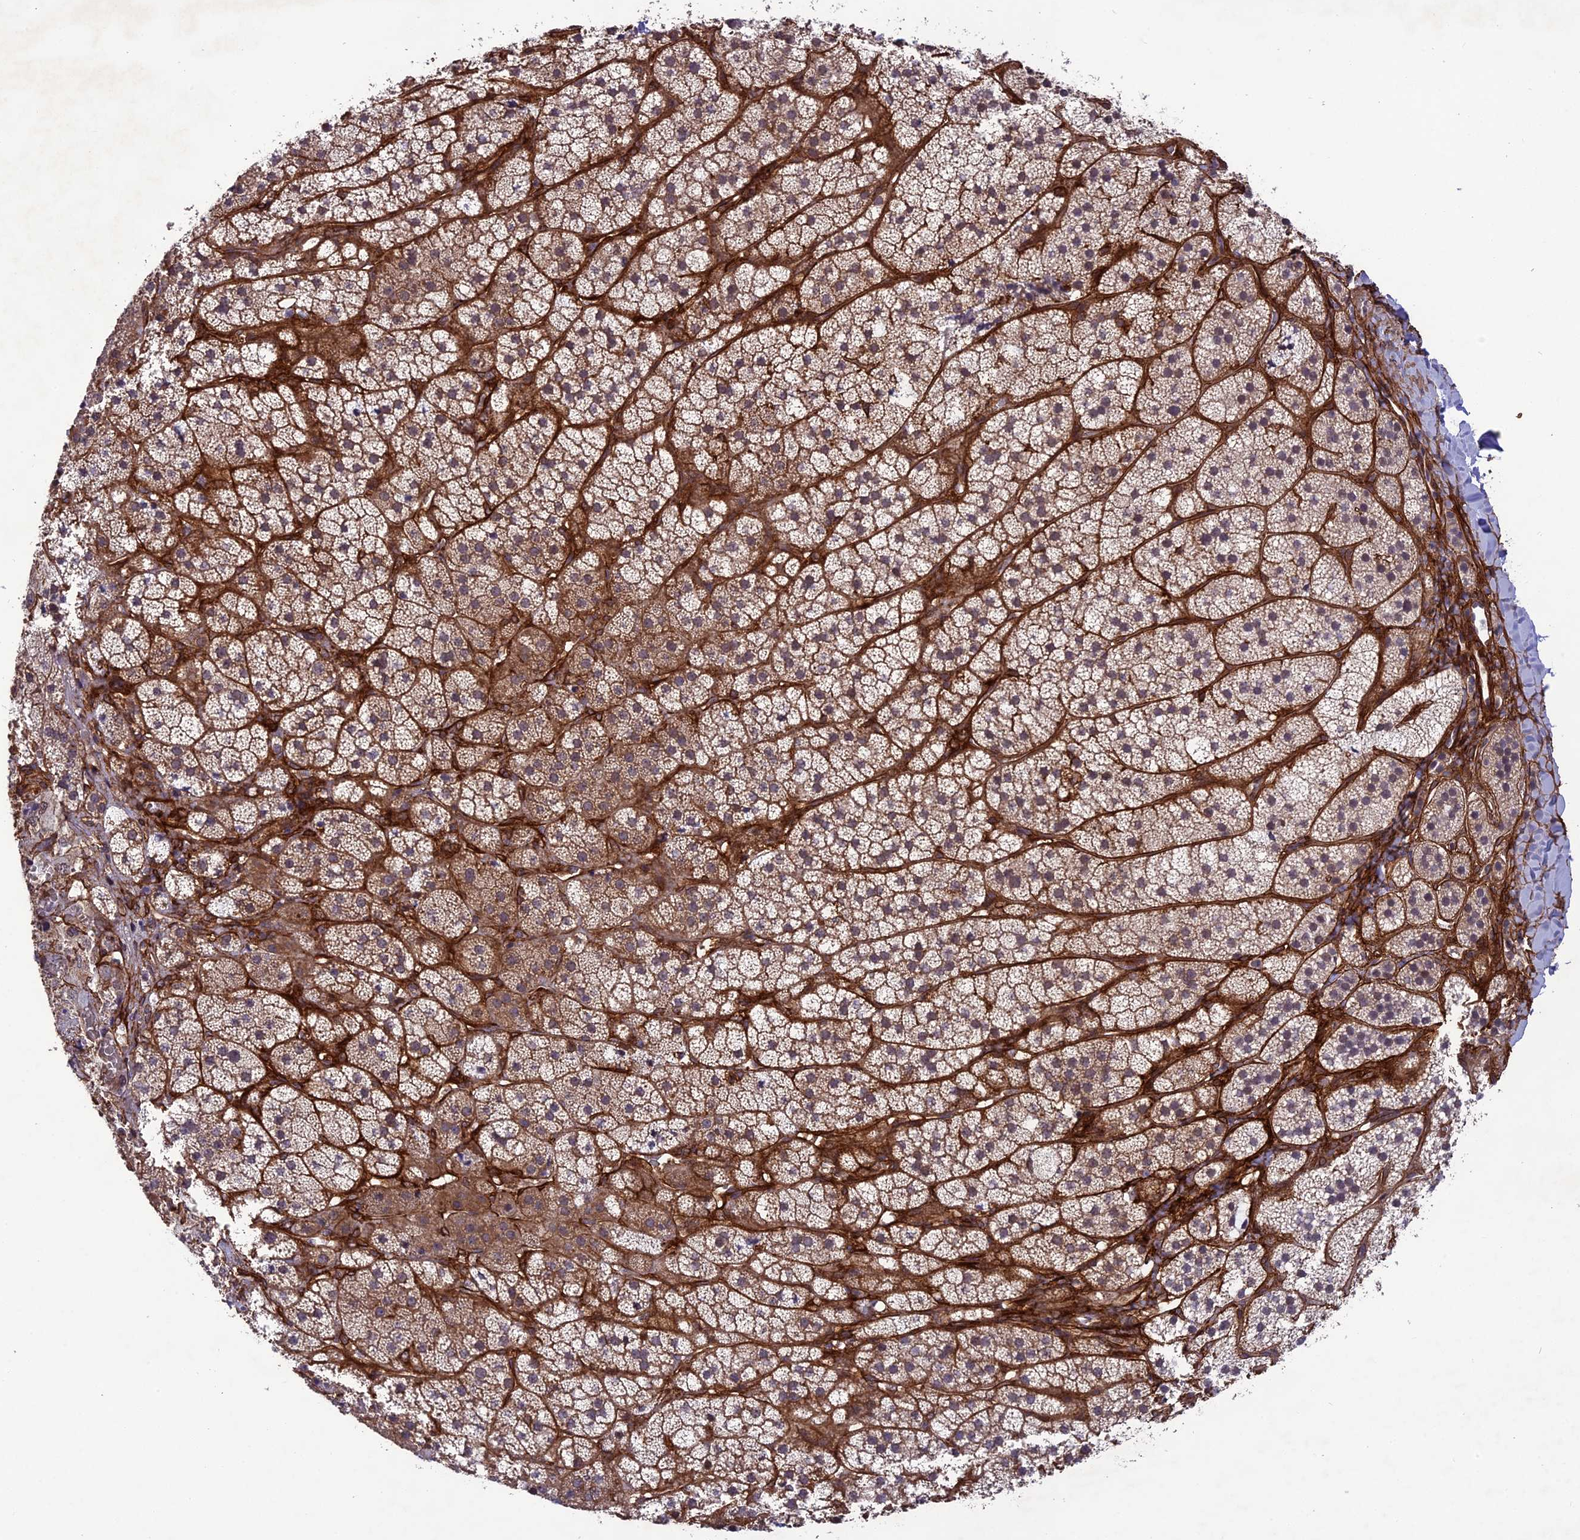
{"staining": {"intensity": "moderate", "quantity": "25%-75%", "location": "cytoplasmic/membranous"}, "tissue": "adrenal gland", "cell_type": "Glandular cells", "image_type": "normal", "snomed": [{"axis": "morphology", "description": "Normal tissue, NOS"}, {"axis": "topography", "description": "Adrenal gland"}], "caption": "The image demonstrates immunohistochemical staining of normal adrenal gland. There is moderate cytoplasmic/membranous expression is seen in approximately 25%-75% of glandular cells. The staining was performed using DAB, with brown indicating positive protein expression. Nuclei are stained blue with hematoxylin.", "gene": "TNS1", "patient": {"sex": "female", "age": 44}}